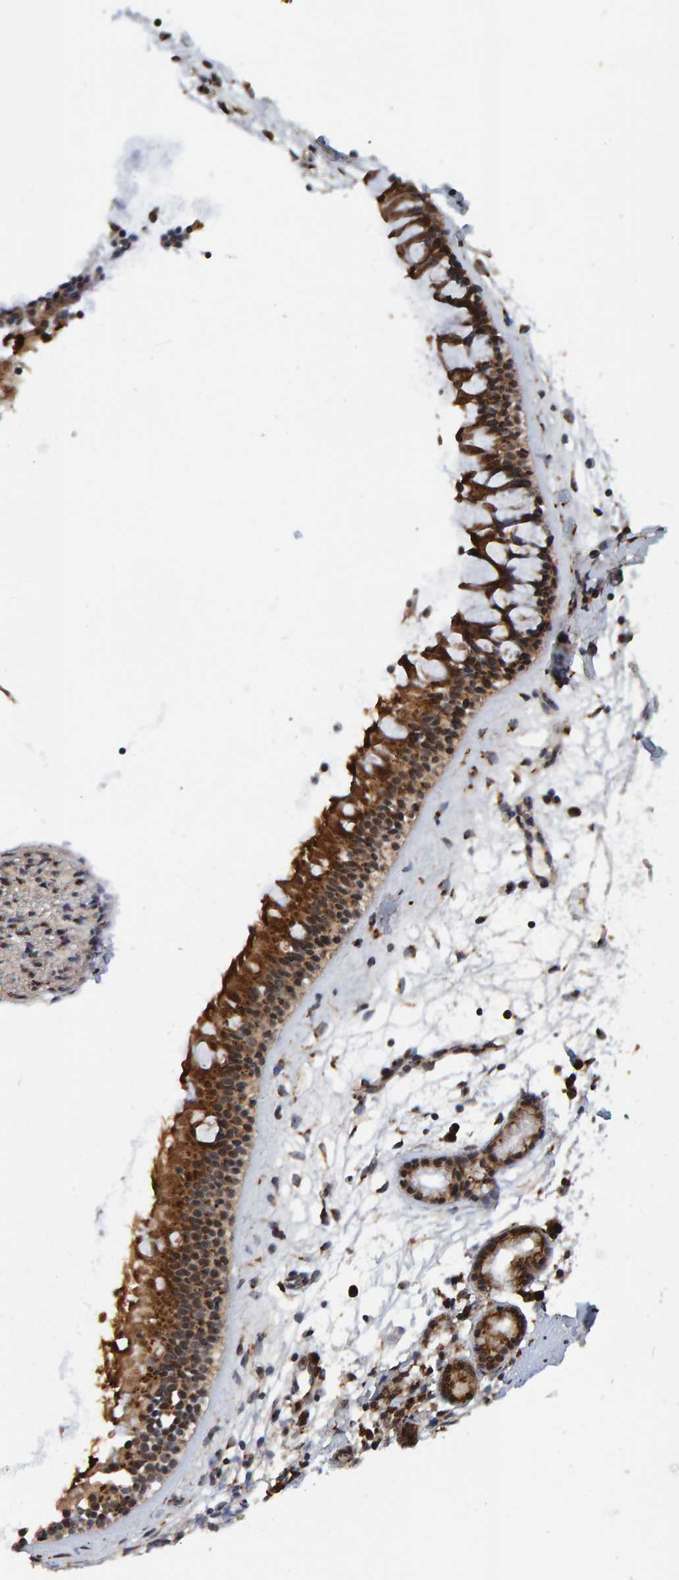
{"staining": {"intensity": "strong", "quantity": ">75%", "location": "cytoplasmic/membranous"}, "tissue": "nasopharynx", "cell_type": "Respiratory epithelial cells", "image_type": "normal", "snomed": [{"axis": "morphology", "description": "Normal tissue, NOS"}, {"axis": "topography", "description": "Nasopharynx"}], "caption": "The immunohistochemical stain labels strong cytoplasmic/membranous expression in respiratory epithelial cells of unremarkable nasopharynx. The protein of interest is stained brown, and the nuclei are stained in blue (DAB (3,3'-diaminobenzidine) IHC with brightfield microscopy, high magnification).", "gene": "CCDC25", "patient": {"sex": "female", "age": 42}}